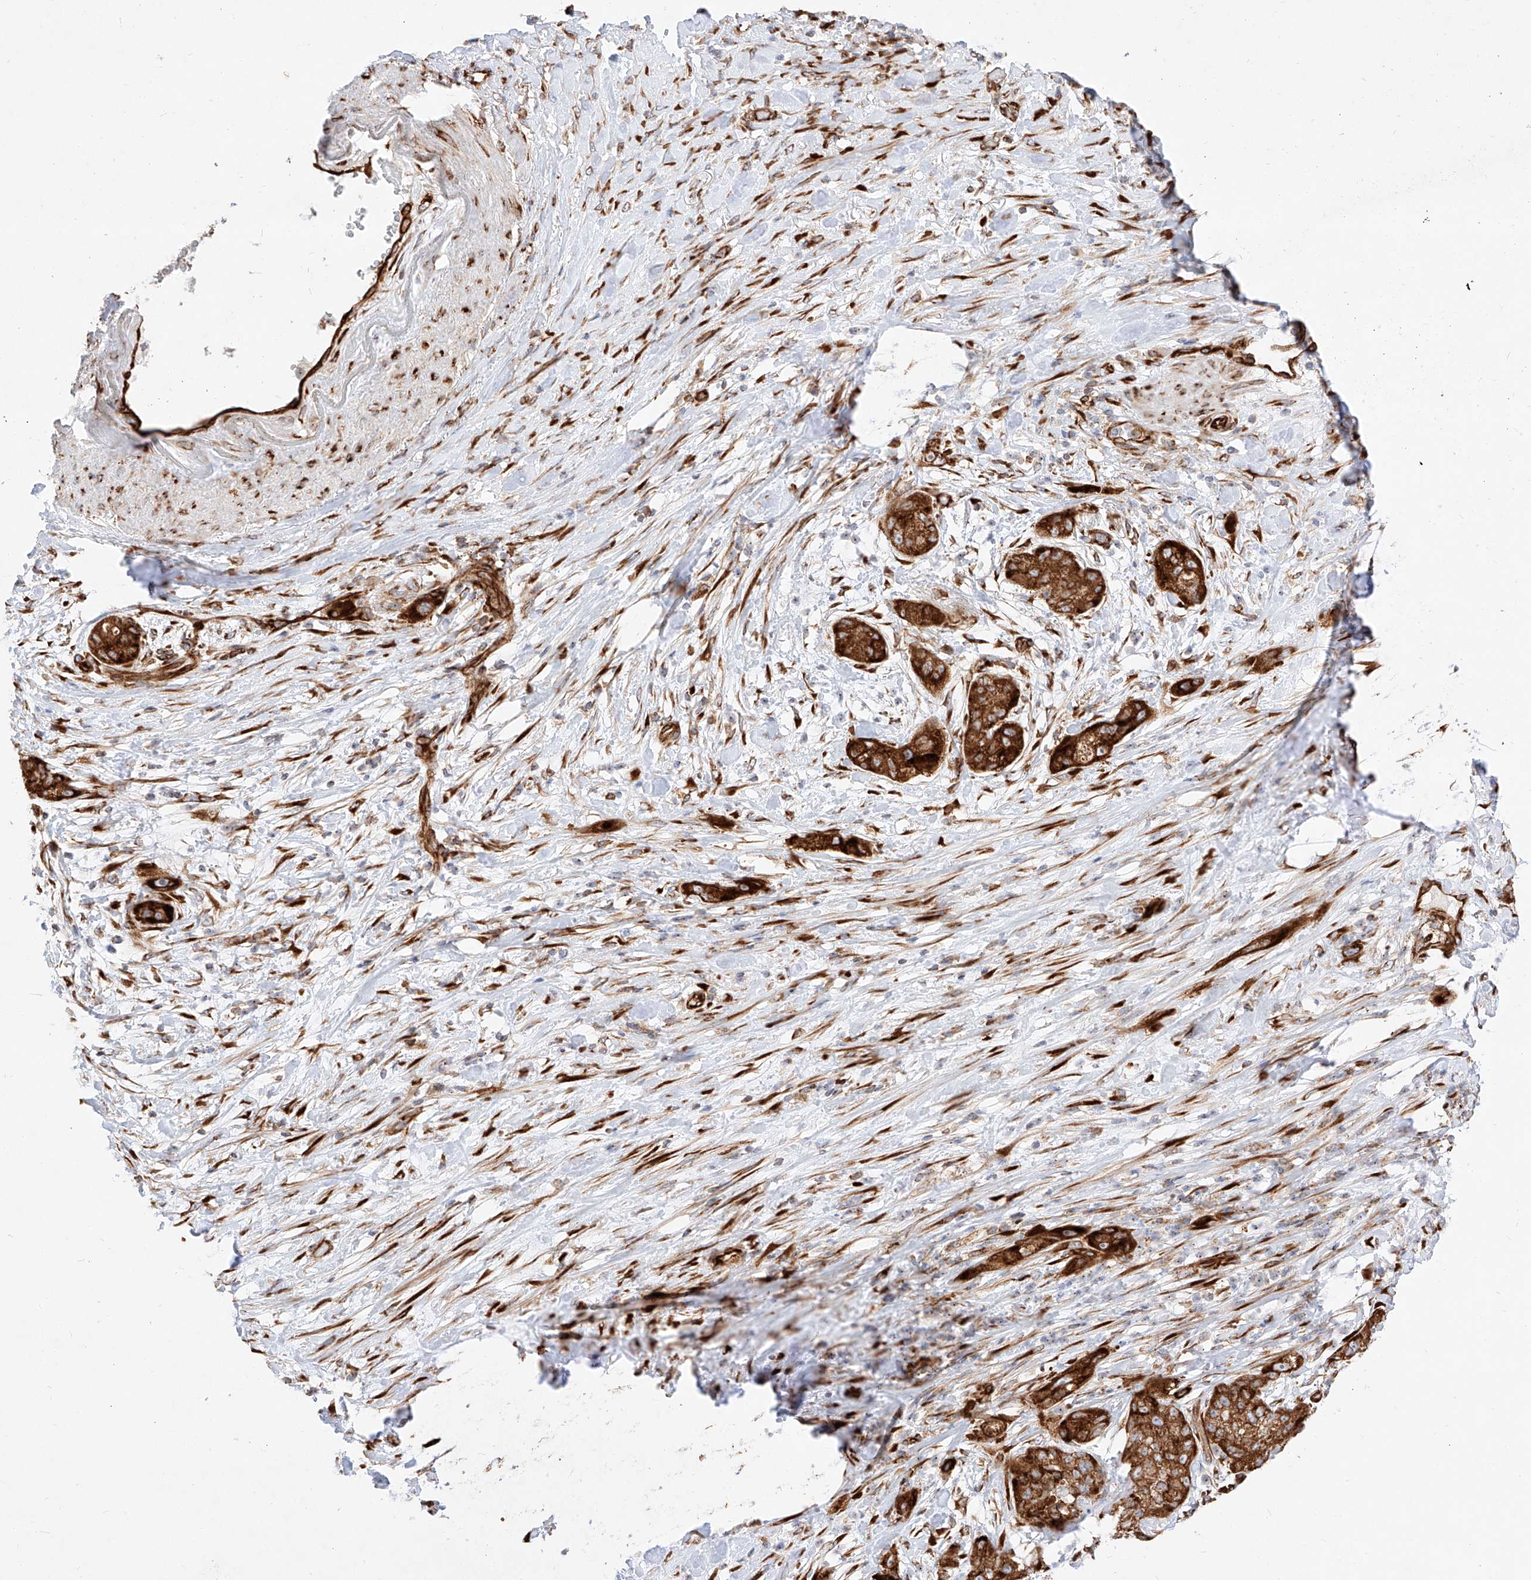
{"staining": {"intensity": "strong", "quantity": ">75%", "location": "cytoplasmic/membranous"}, "tissue": "pancreatic cancer", "cell_type": "Tumor cells", "image_type": "cancer", "snomed": [{"axis": "morphology", "description": "Adenocarcinoma, NOS"}, {"axis": "topography", "description": "Pancreas"}], "caption": "Human adenocarcinoma (pancreatic) stained for a protein (brown) exhibits strong cytoplasmic/membranous positive expression in approximately >75% of tumor cells.", "gene": "CSGALNACT2", "patient": {"sex": "female", "age": 78}}